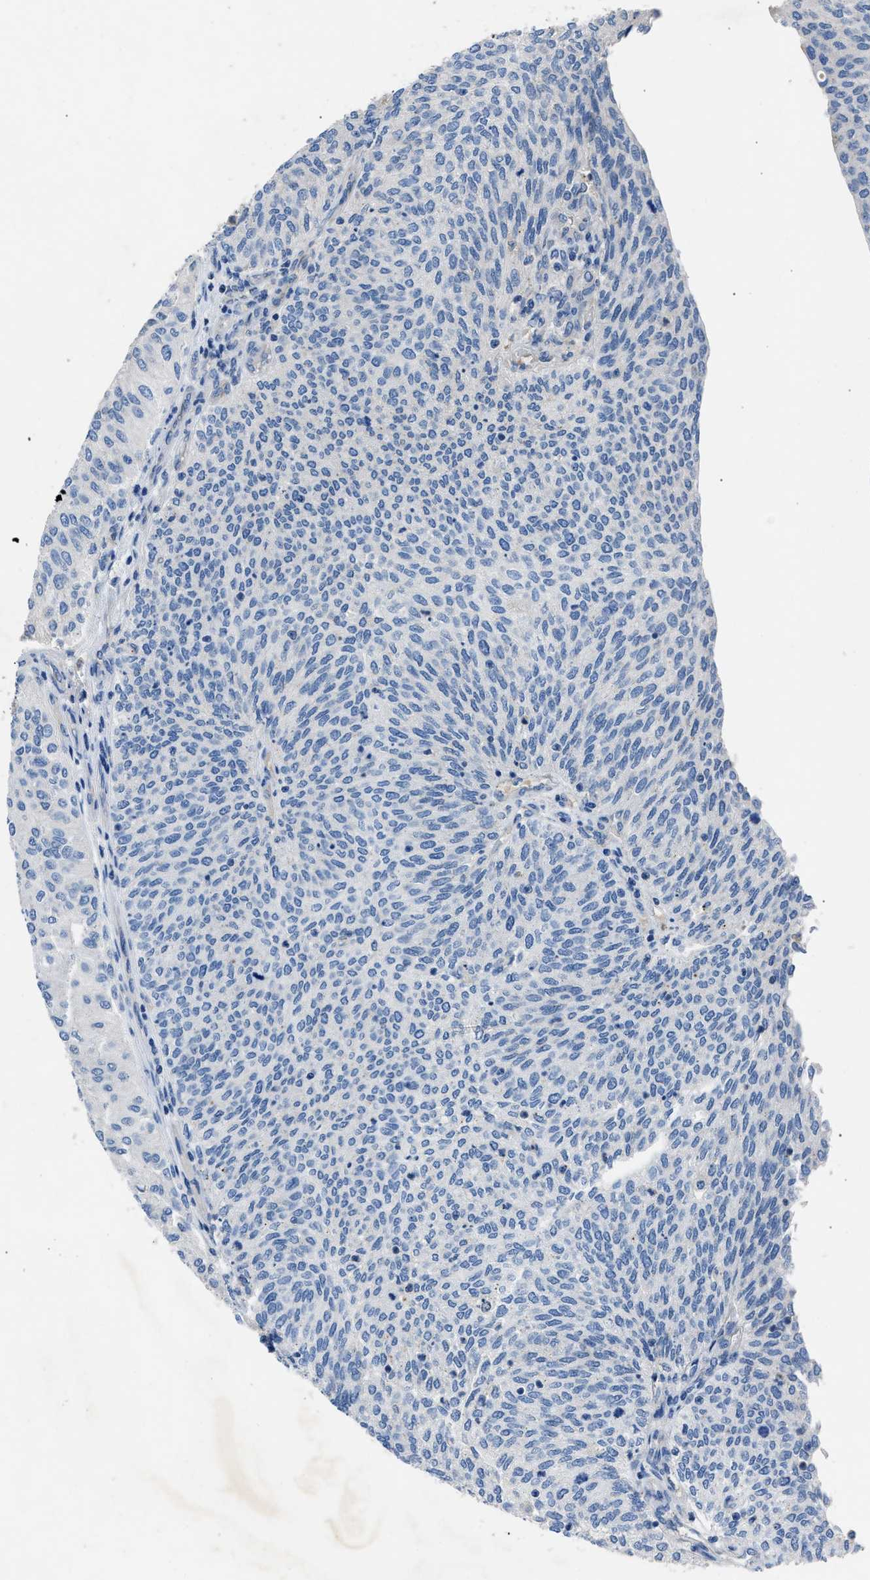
{"staining": {"intensity": "negative", "quantity": "none", "location": "none"}, "tissue": "urothelial cancer", "cell_type": "Tumor cells", "image_type": "cancer", "snomed": [{"axis": "morphology", "description": "Urothelial carcinoma, Low grade"}, {"axis": "topography", "description": "Urinary bladder"}], "caption": "Histopathology image shows no protein expression in tumor cells of low-grade urothelial carcinoma tissue.", "gene": "DNAAF5", "patient": {"sex": "female", "age": 79}}